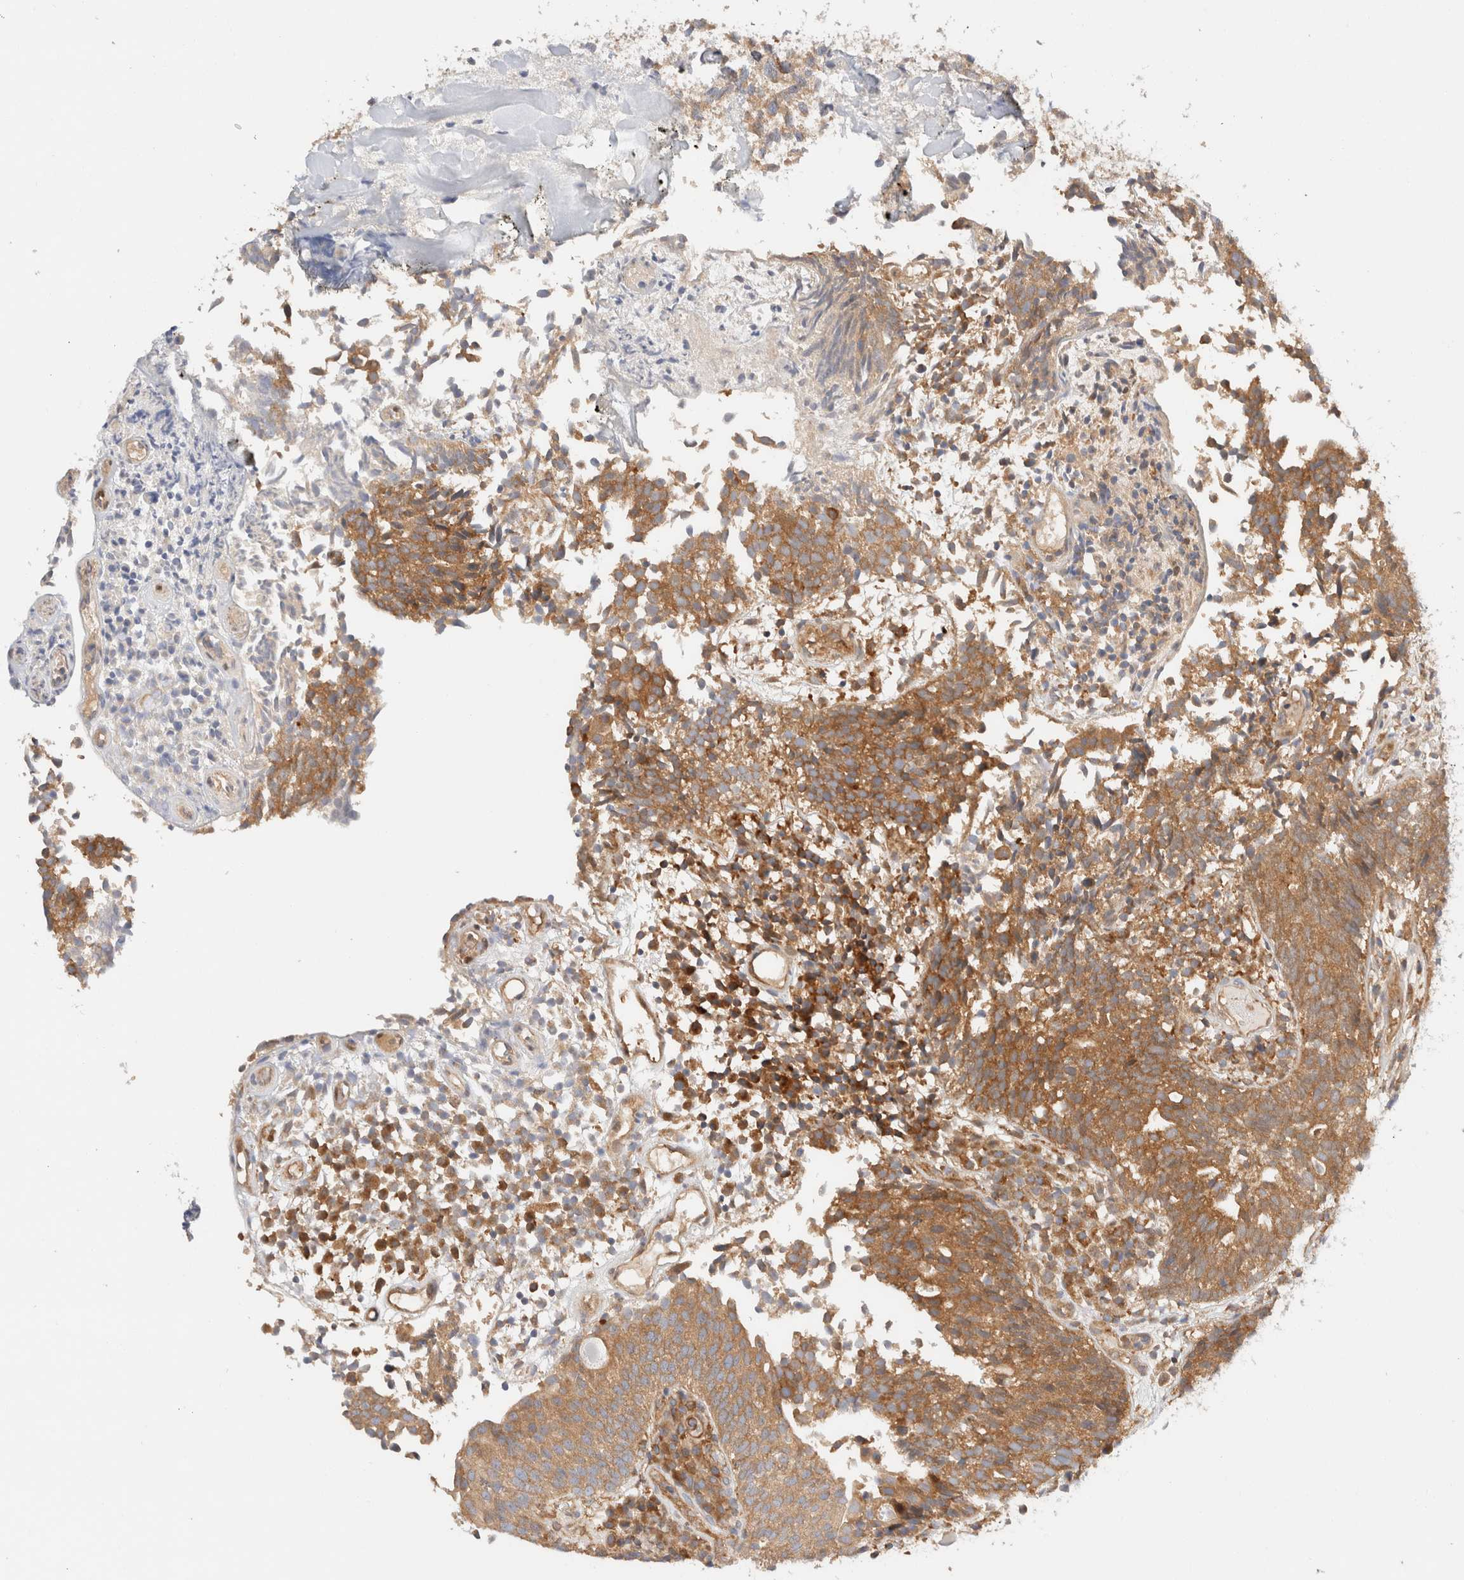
{"staining": {"intensity": "moderate", "quantity": ">75%", "location": "cytoplasmic/membranous"}, "tissue": "urothelial cancer", "cell_type": "Tumor cells", "image_type": "cancer", "snomed": [{"axis": "morphology", "description": "Urothelial carcinoma, Low grade"}, {"axis": "topography", "description": "Urinary bladder"}], "caption": "Urothelial carcinoma (low-grade) was stained to show a protein in brown. There is medium levels of moderate cytoplasmic/membranous positivity in about >75% of tumor cells.", "gene": "RABEP1", "patient": {"sex": "male", "age": 86}}